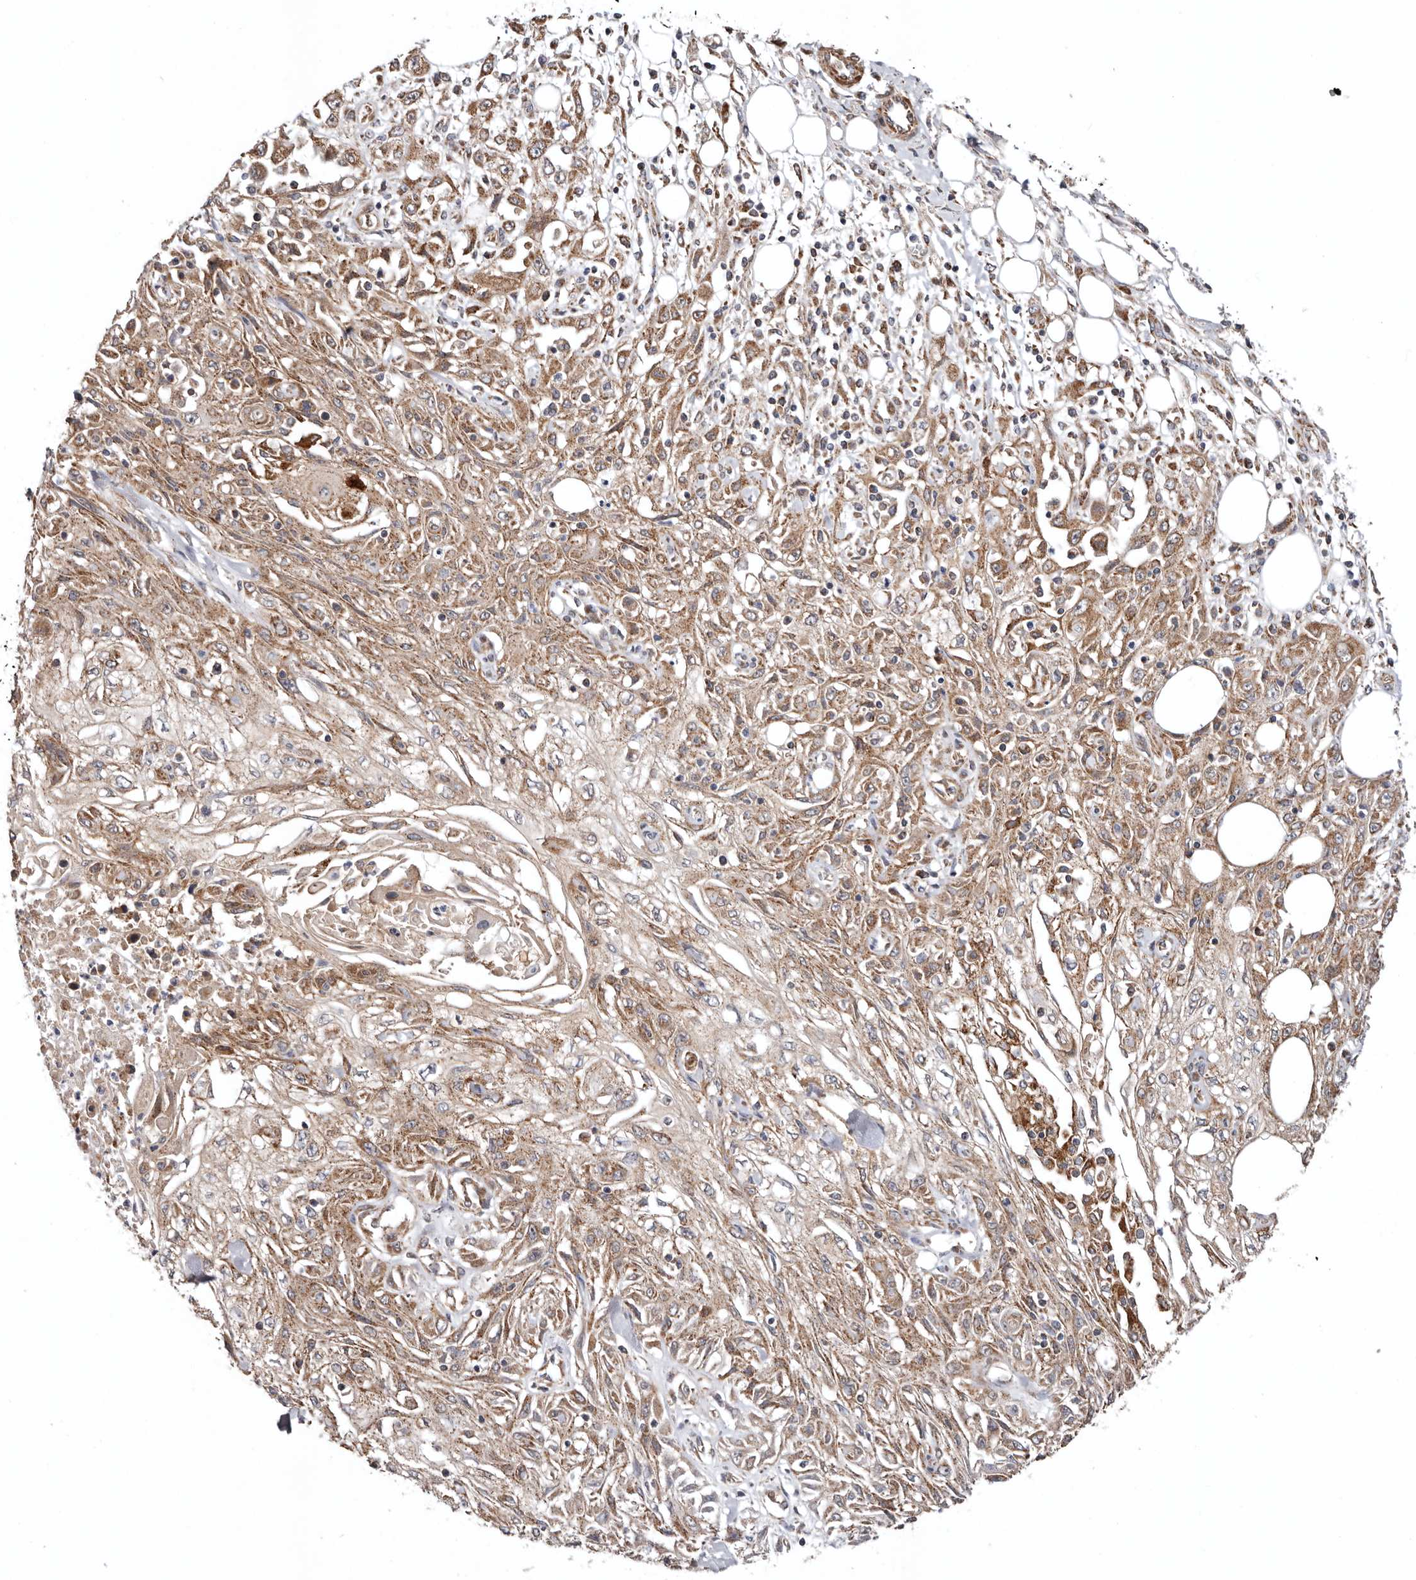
{"staining": {"intensity": "moderate", "quantity": ">75%", "location": "cytoplasmic/membranous"}, "tissue": "skin cancer", "cell_type": "Tumor cells", "image_type": "cancer", "snomed": [{"axis": "morphology", "description": "Squamous cell carcinoma, NOS"}, {"axis": "morphology", "description": "Squamous cell carcinoma, metastatic, NOS"}, {"axis": "topography", "description": "Skin"}, {"axis": "topography", "description": "Lymph node"}], "caption": "Immunohistochemistry (IHC) image of skin cancer stained for a protein (brown), which reveals medium levels of moderate cytoplasmic/membranous expression in about >75% of tumor cells.", "gene": "PROKR1", "patient": {"sex": "male", "age": 75}}